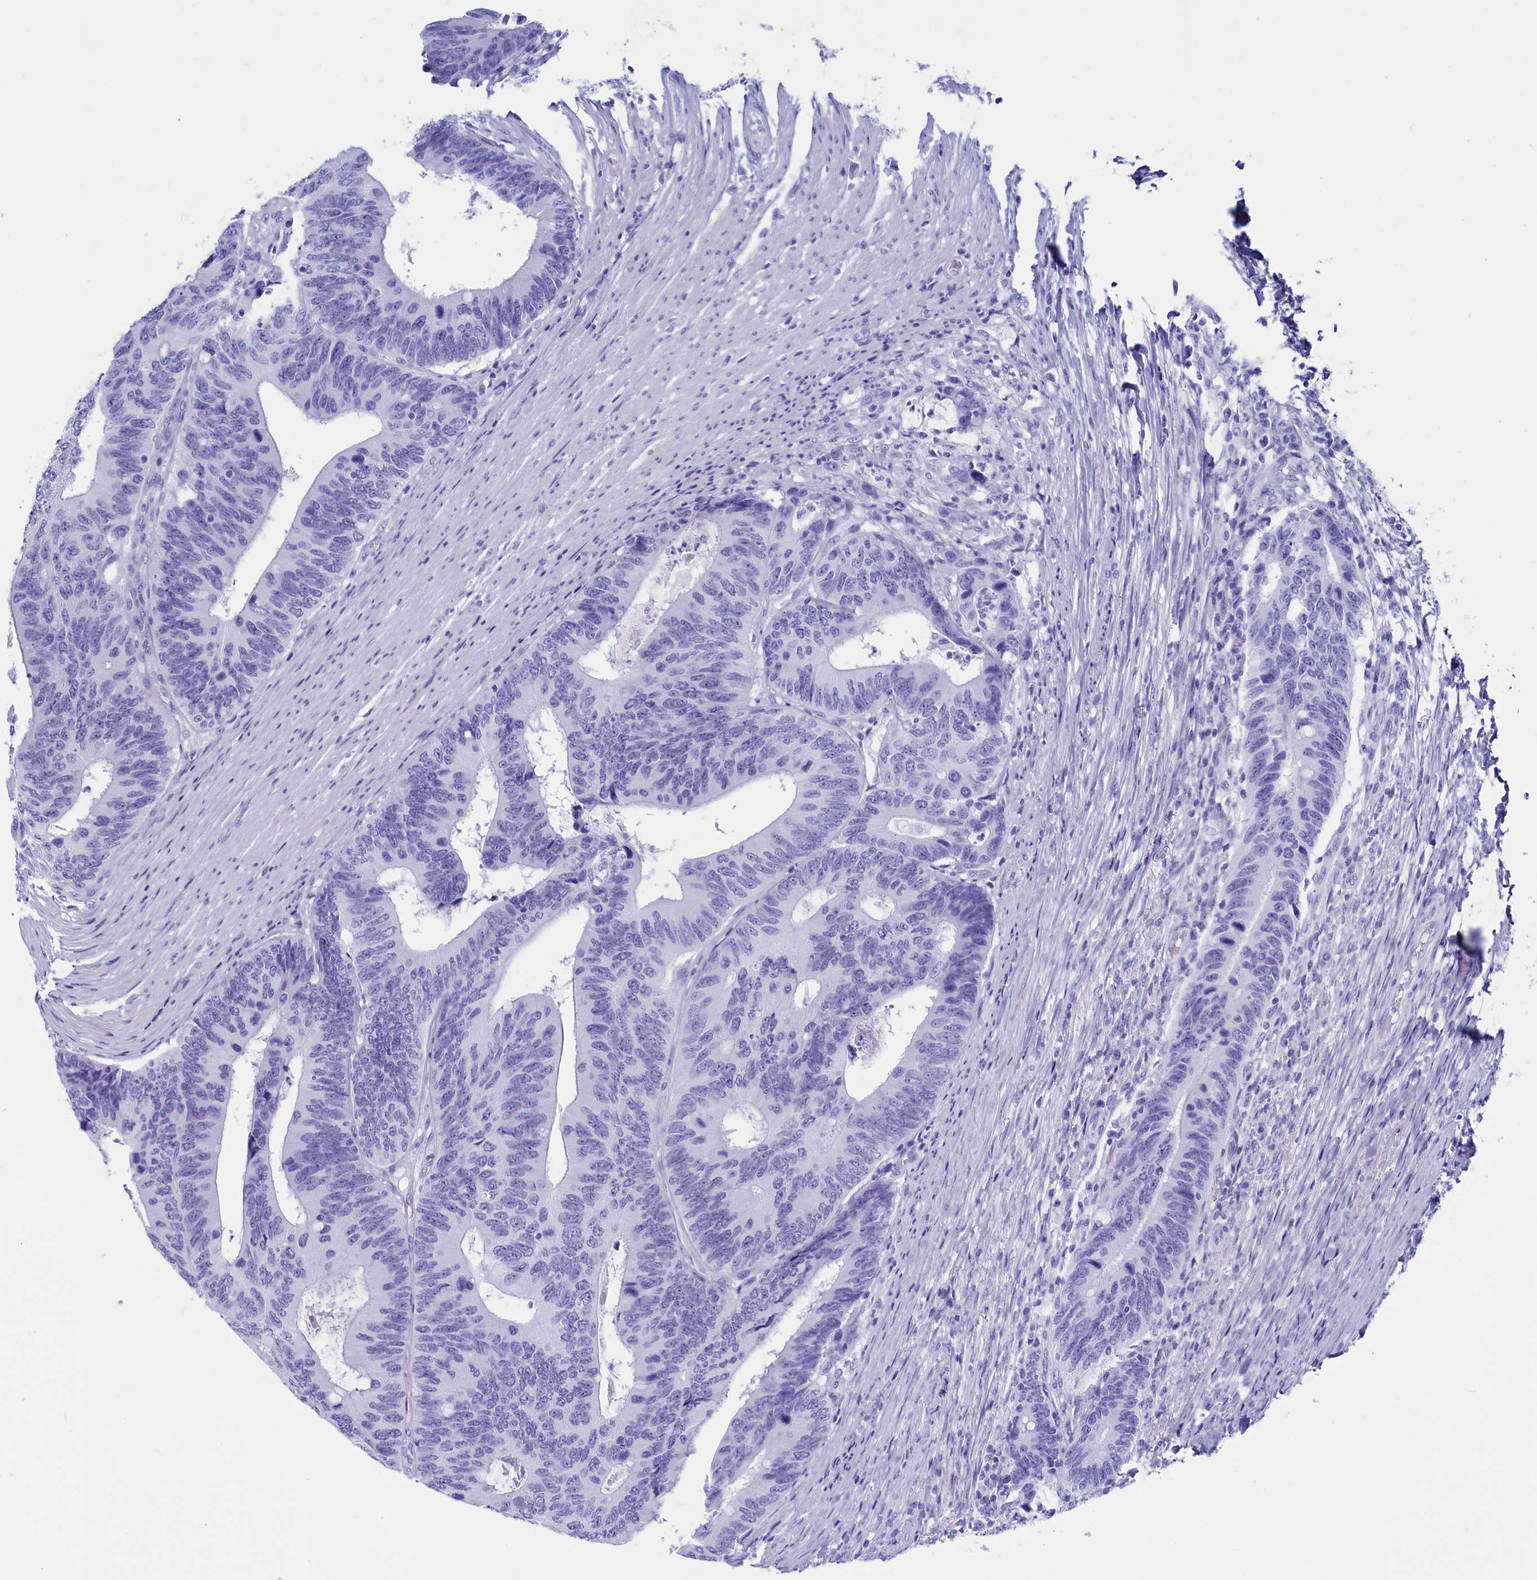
{"staining": {"intensity": "negative", "quantity": "none", "location": "none"}, "tissue": "colorectal cancer", "cell_type": "Tumor cells", "image_type": "cancer", "snomed": [{"axis": "morphology", "description": "Adenocarcinoma, NOS"}, {"axis": "topography", "description": "Colon"}], "caption": "Histopathology image shows no protein staining in tumor cells of colorectal cancer tissue.", "gene": "ANKRD29", "patient": {"sex": "male", "age": 87}}